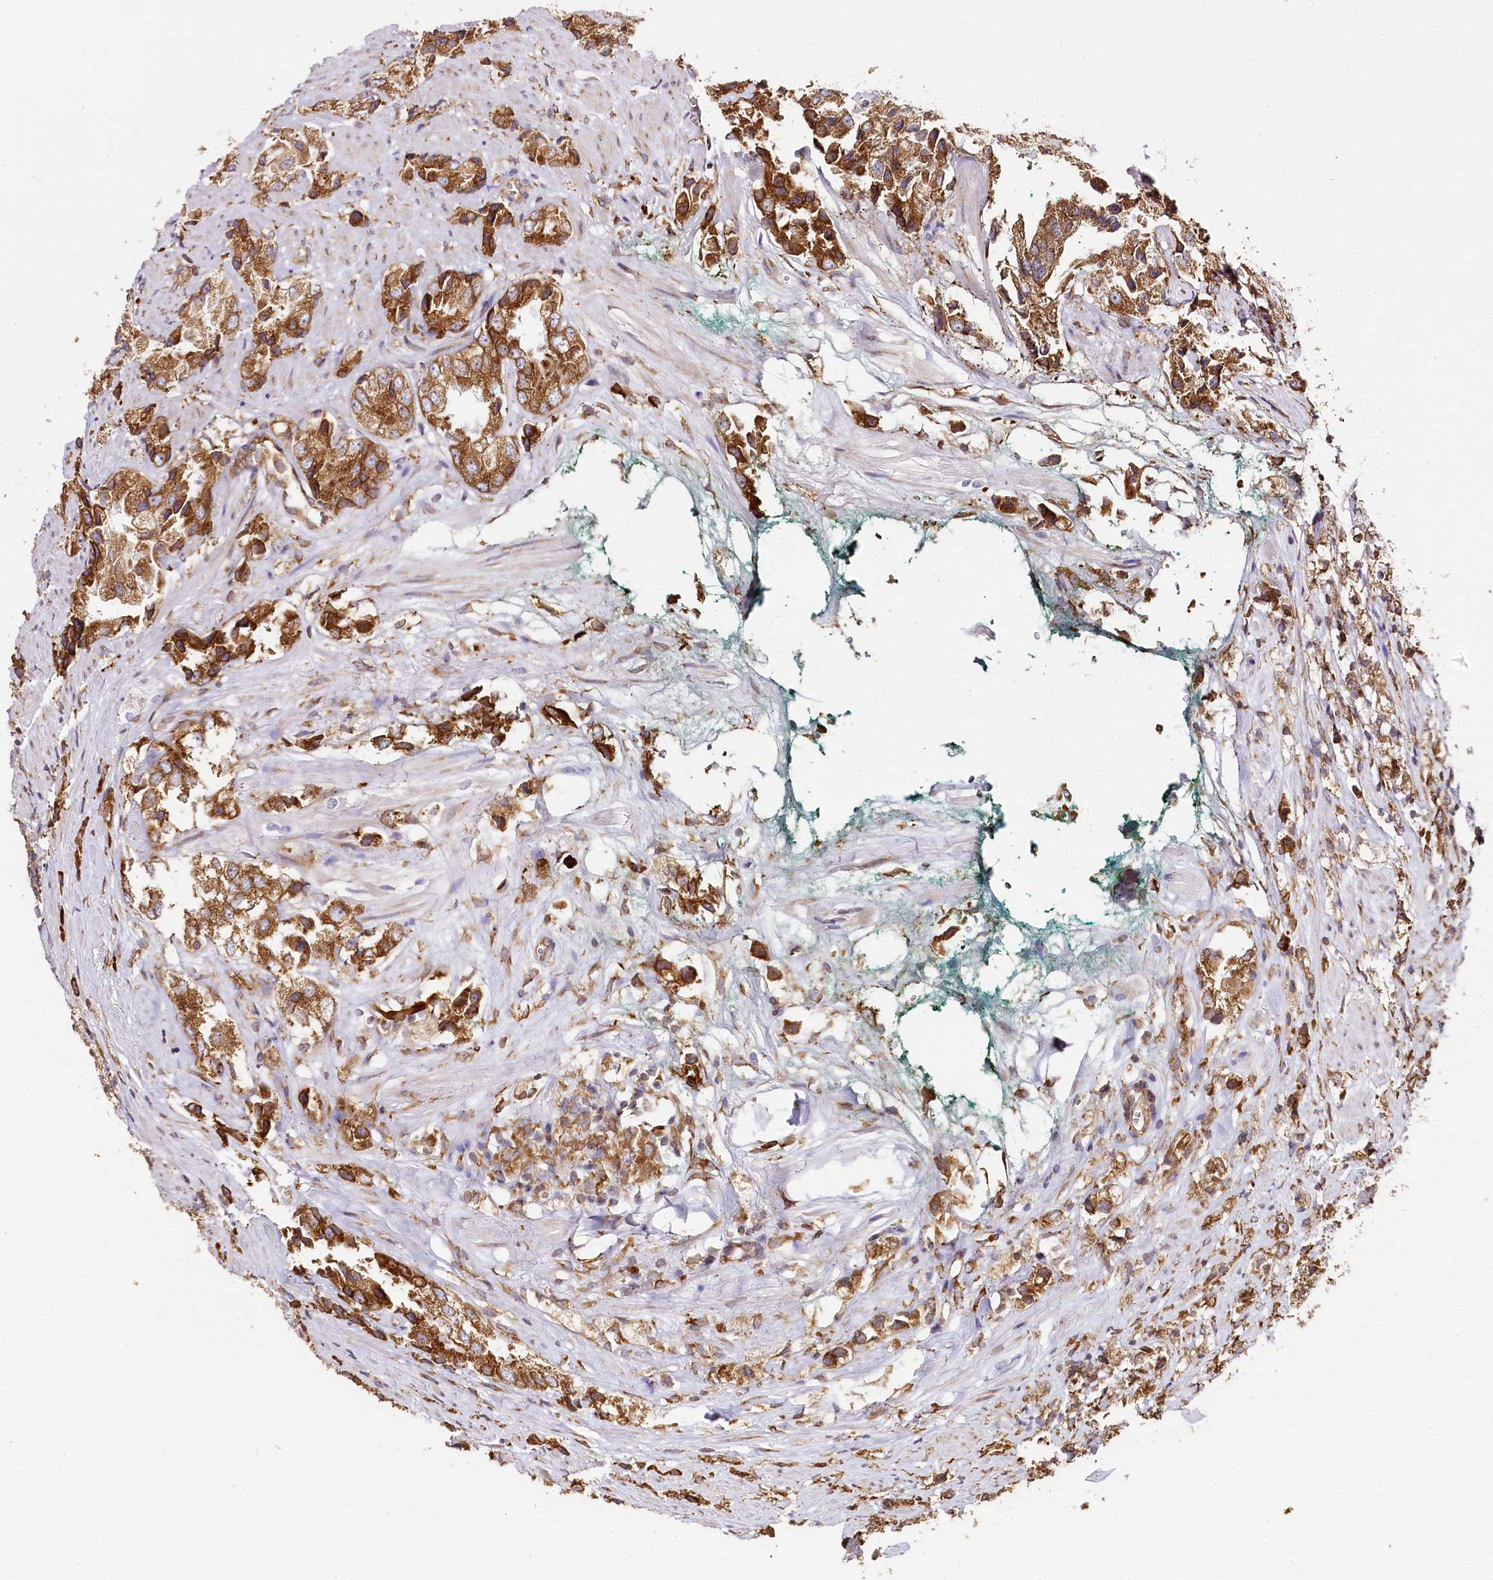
{"staining": {"intensity": "strong", "quantity": ">75%", "location": "cytoplasmic/membranous"}, "tissue": "prostate cancer", "cell_type": "Tumor cells", "image_type": "cancer", "snomed": [{"axis": "morphology", "description": "Adenocarcinoma, High grade"}, {"axis": "topography", "description": "Prostate"}], "caption": "Immunohistochemistry (IHC) of high-grade adenocarcinoma (prostate) reveals high levels of strong cytoplasmic/membranous expression in approximately >75% of tumor cells. Ihc stains the protein of interest in brown and the nuclei are stained blue.", "gene": "CNPY2", "patient": {"sex": "male", "age": 66}}